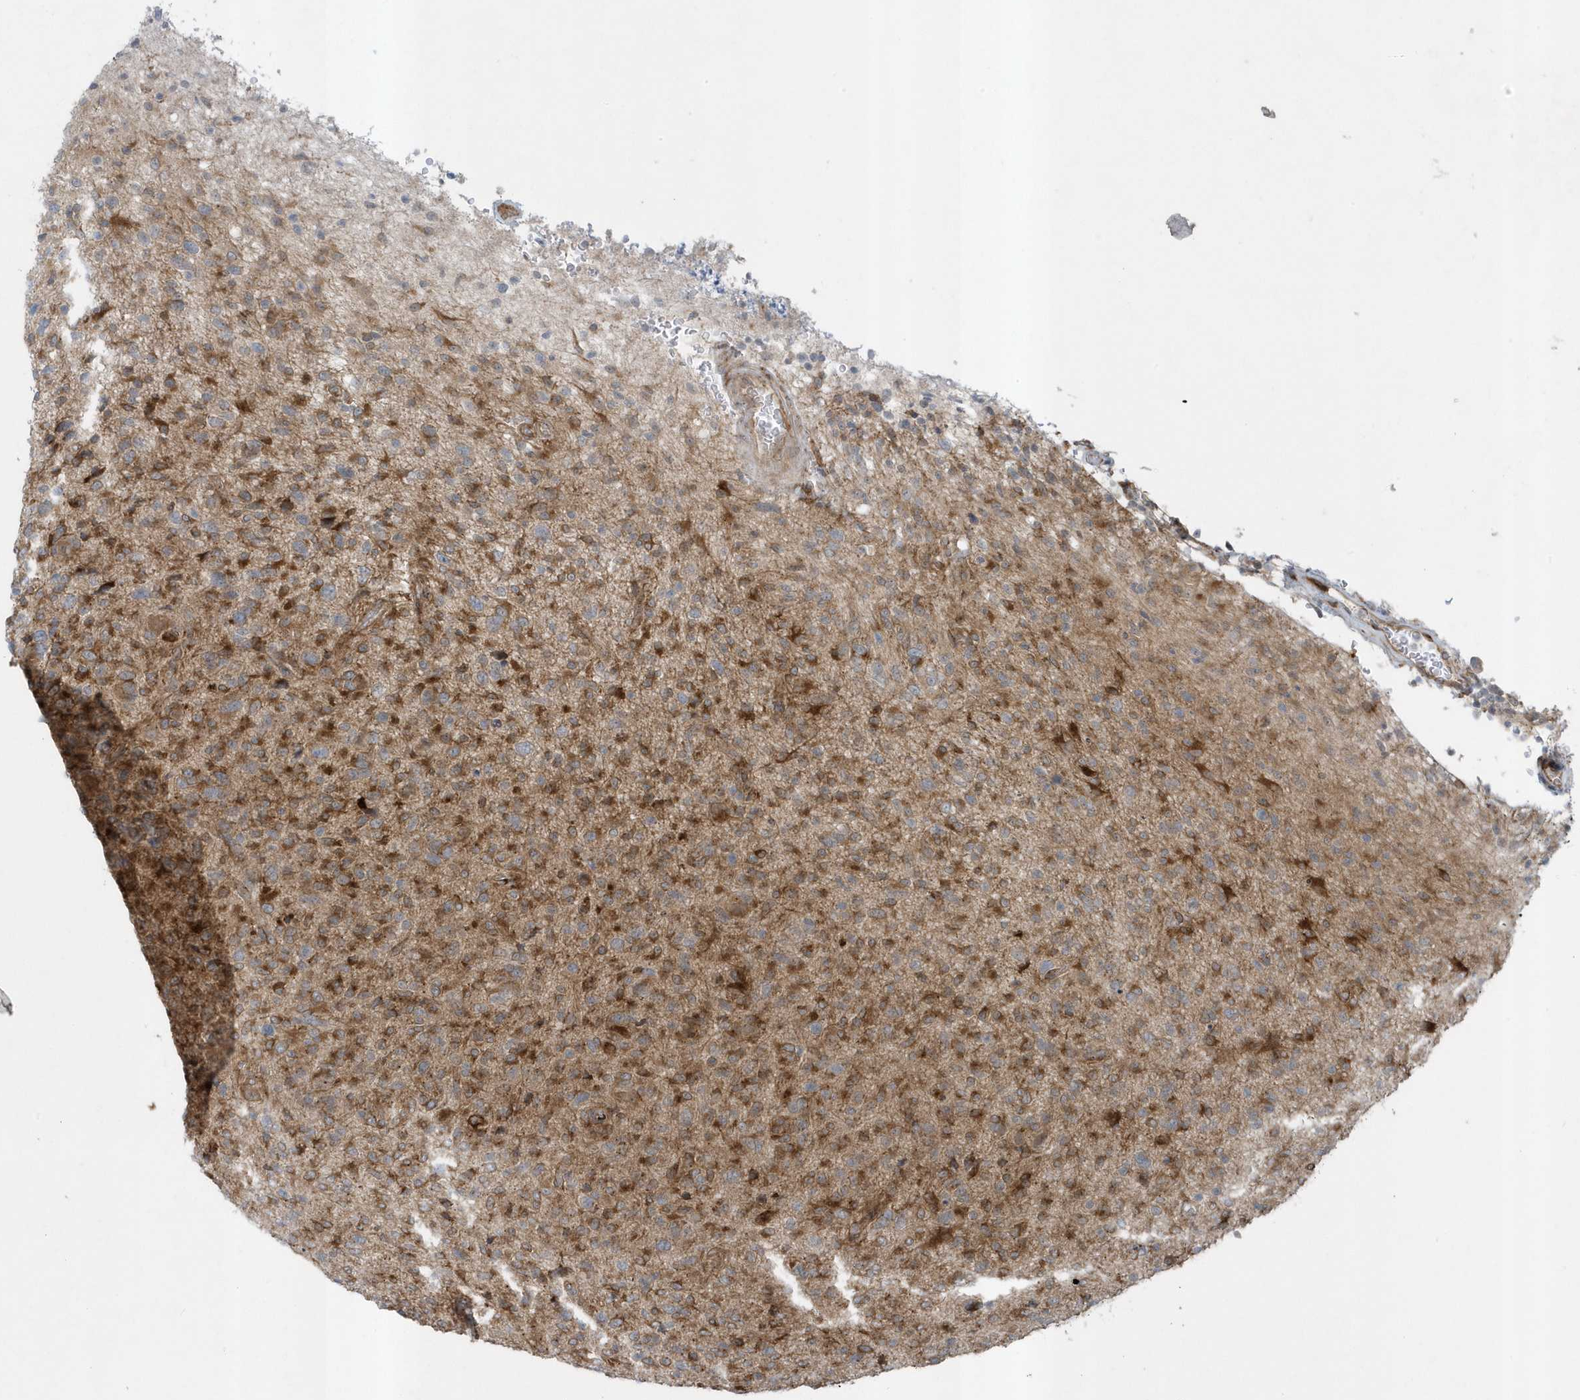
{"staining": {"intensity": "moderate", "quantity": ">75%", "location": "cytoplasmic/membranous"}, "tissue": "glioma", "cell_type": "Tumor cells", "image_type": "cancer", "snomed": [{"axis": "morphology", "description": "Glioma, malignant, High grade"}, {"axis": "topography", "description": "Brain"}], "caption": "Malignant glioma (high-grade) tissue exhibits moderate cytoplasmic/membranous positivity in about >75% of tumor cells, visualized by immunohistochemistry.", "gene": "FAM98A", "patient": {"sex": "female", "age": 57}}